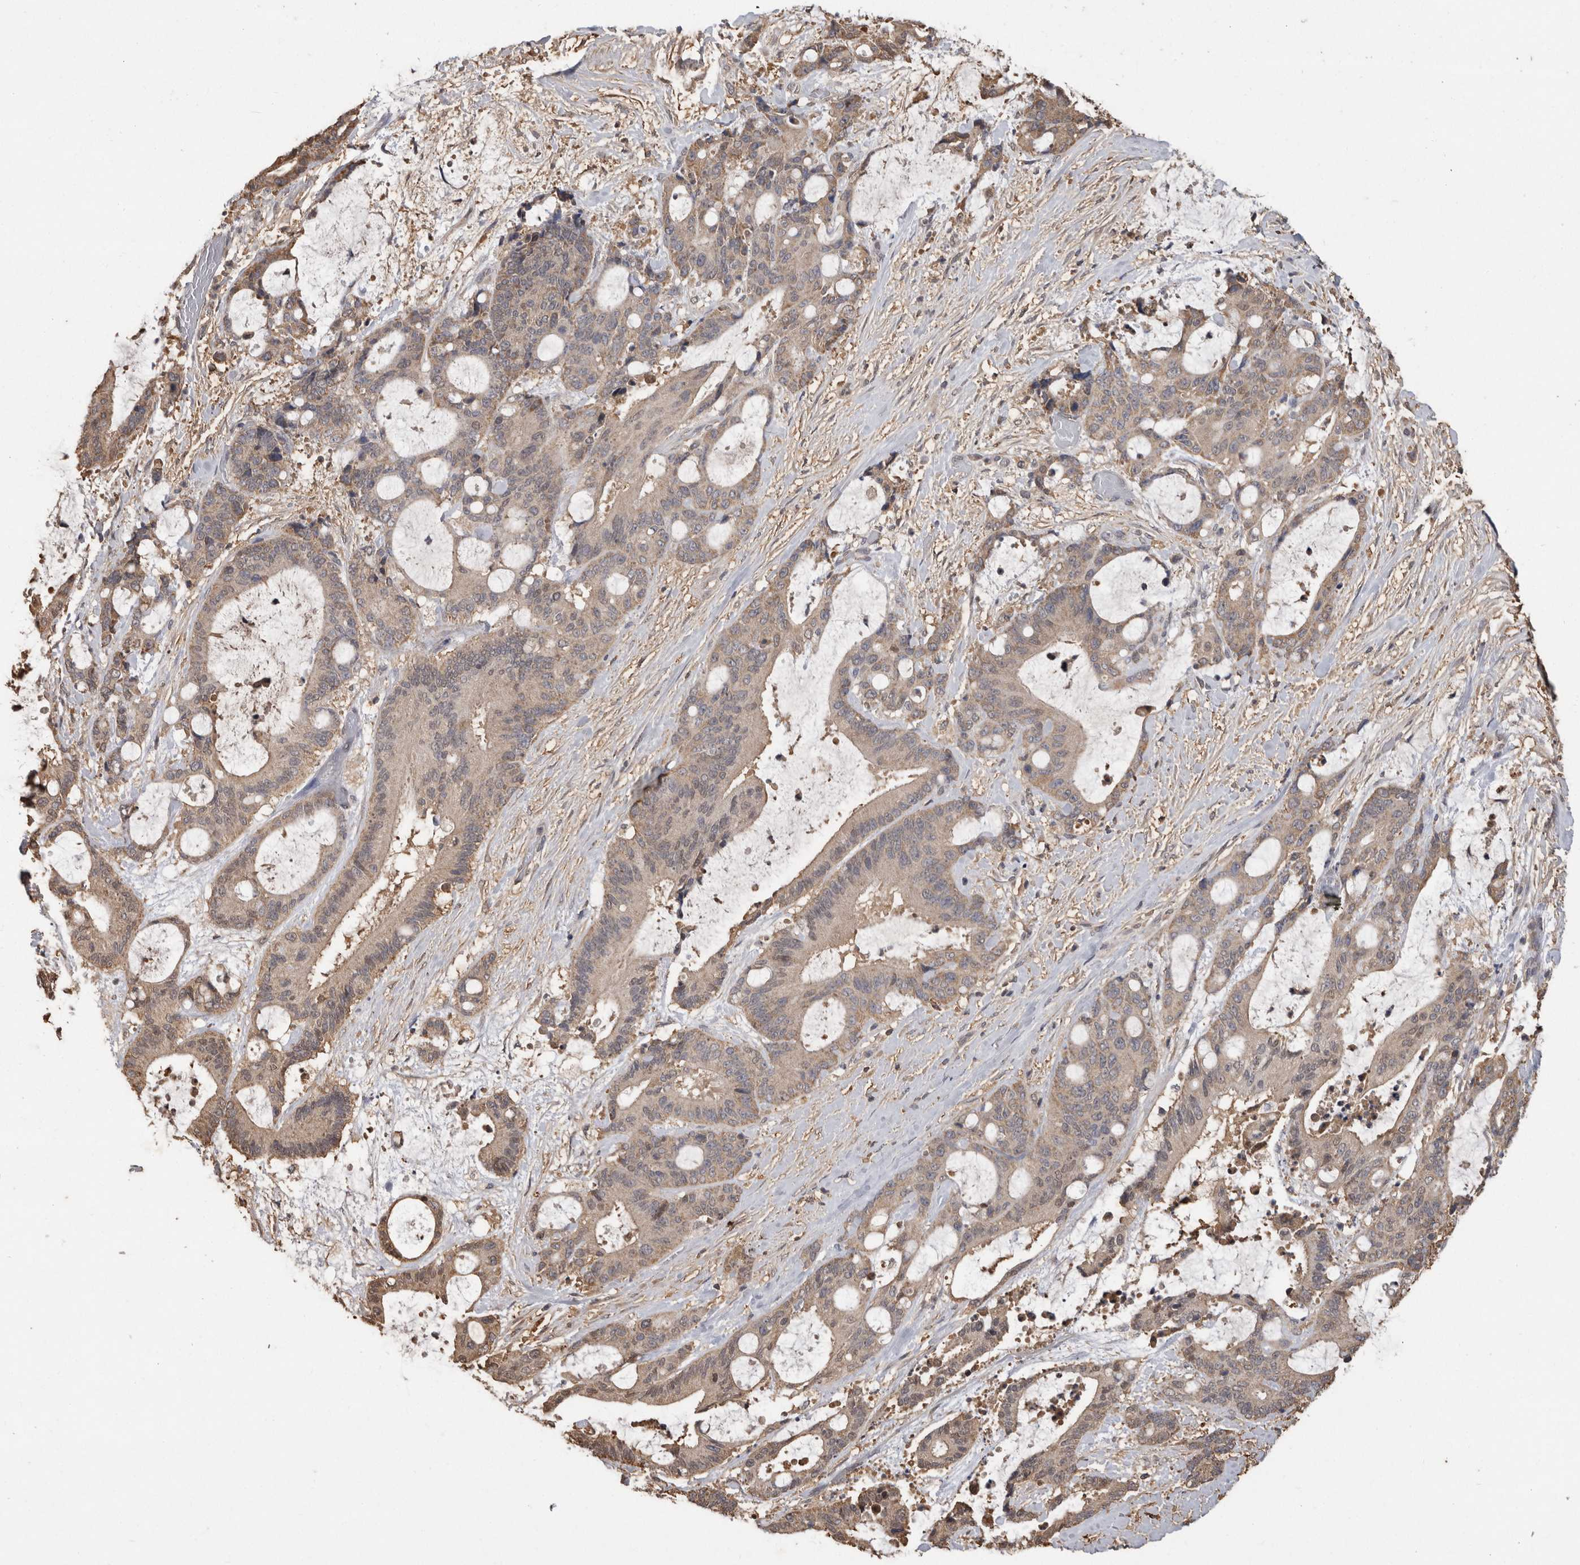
{"staining": {"intensity": "weak", "quantity": "25%-75%", "location": "cytoplasmic/membranous"}, "tissue": "liver cancer", "cell_type": "Tumor cells", "image_type": "cancer", "snomed": [{"axis": "morphology", "description": "Cholangiocarcinoma"}, {"axis": "topography", "description": "Liver"}], "caption": "Immunohistochemical staining of liver cholangiocarcinoma exhibits low levels of weak cytoplasmic/membranous protein staining in about 25%-75% of tumor cells. (DAB (3,3'-diaminobenzidine) IHC with brightfield microscopy, high magnification).", "gene": "PREP", "patient": {"sex": "female", "age": 73}}